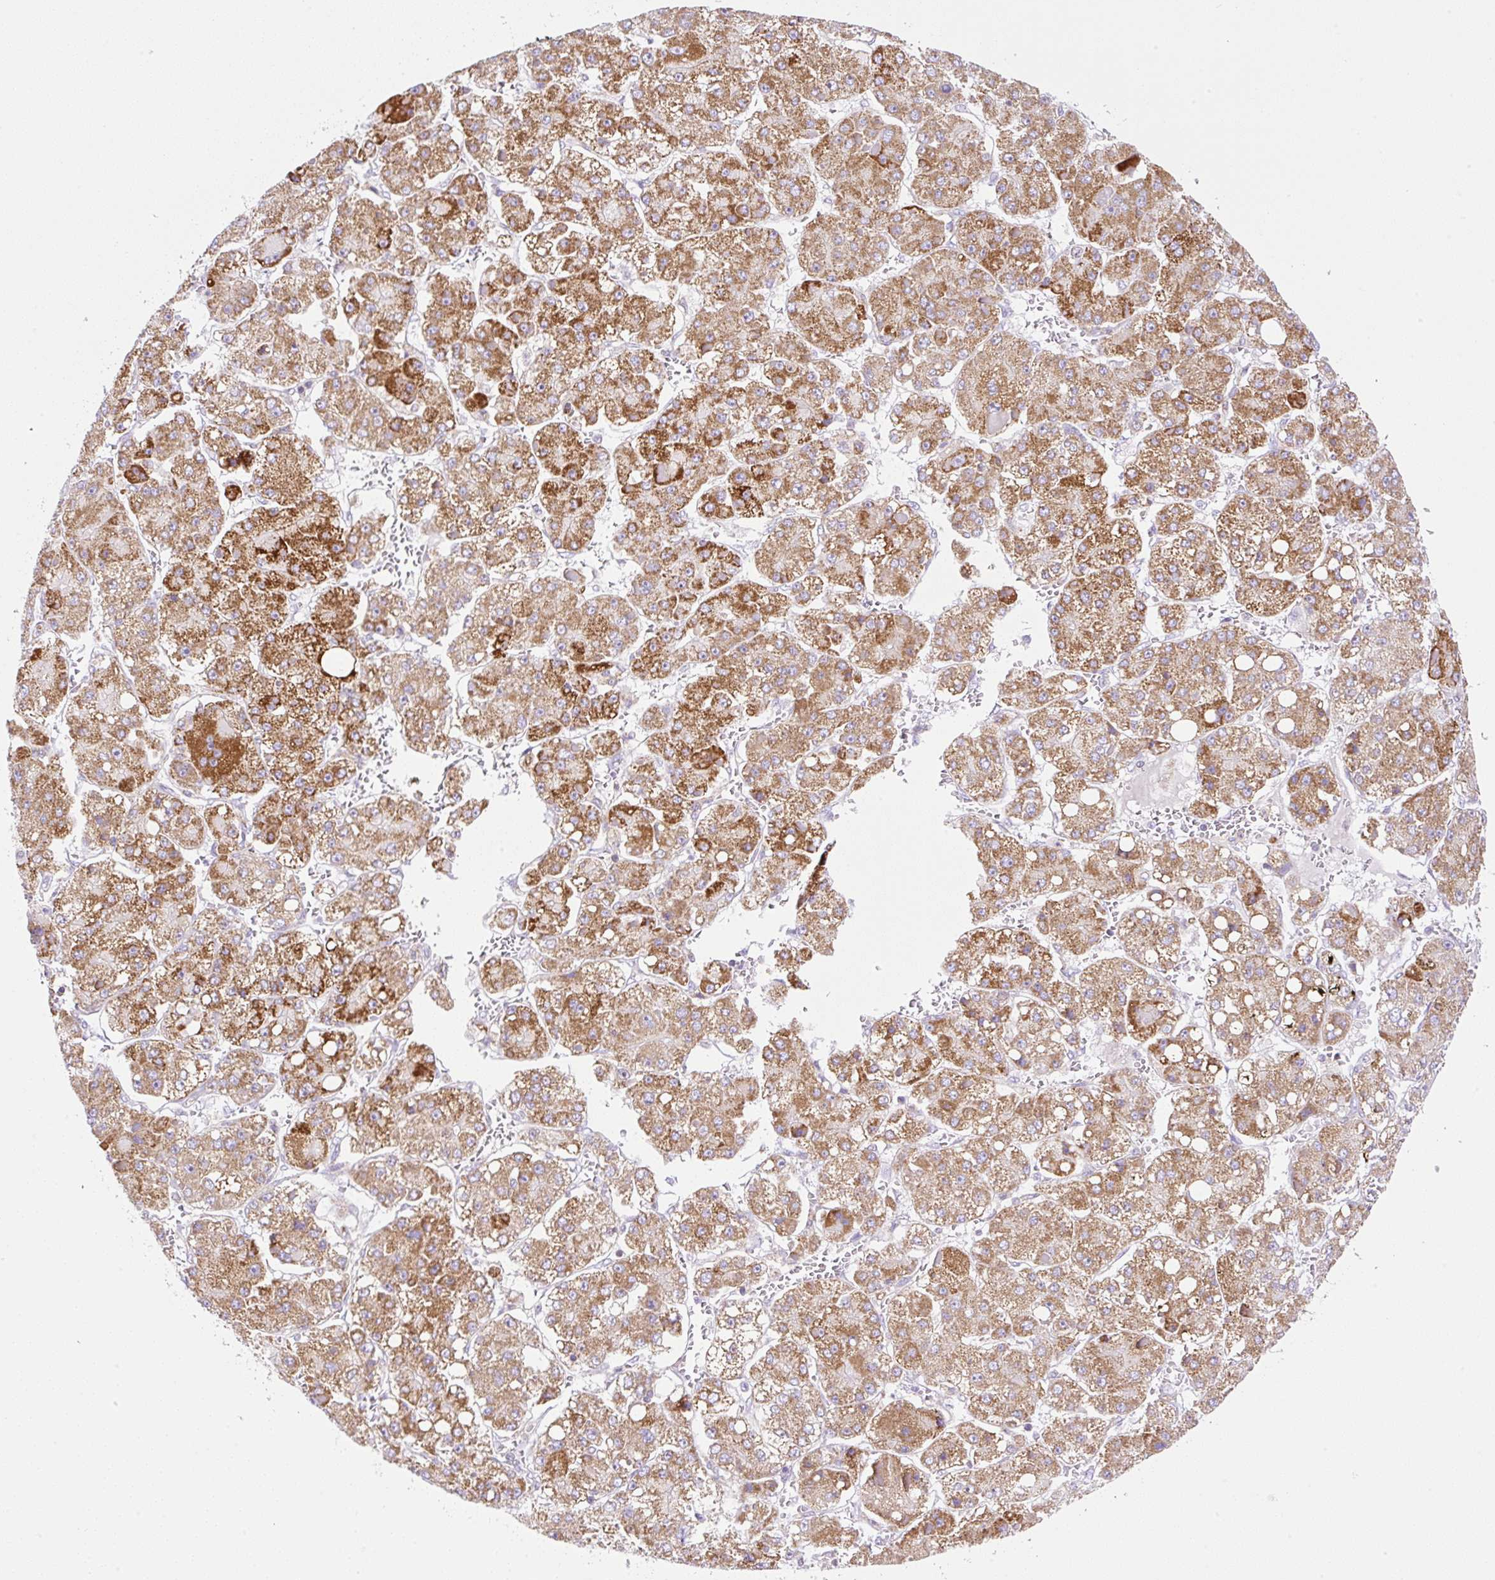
{"staining": {"intensity": "moderate", "quantity": ">75%", "location": "cytoplasmic/membranous"}, "tissue": "liver cancer", "cell_type": "Tumor cells", "image_type": "cancer", "snomed": [{"axis": "morphology", "description": "Carcinoma, Hepatocellular, NOS"}, {"axis": "topography", "description": "Liver"}], "caption": "Hepatocellular carcinoma (liver) stained with a protein marker shows moderate staining in tumor cells.", "gene": "NF1", "patient": {"sex": "female", "age": 73}}